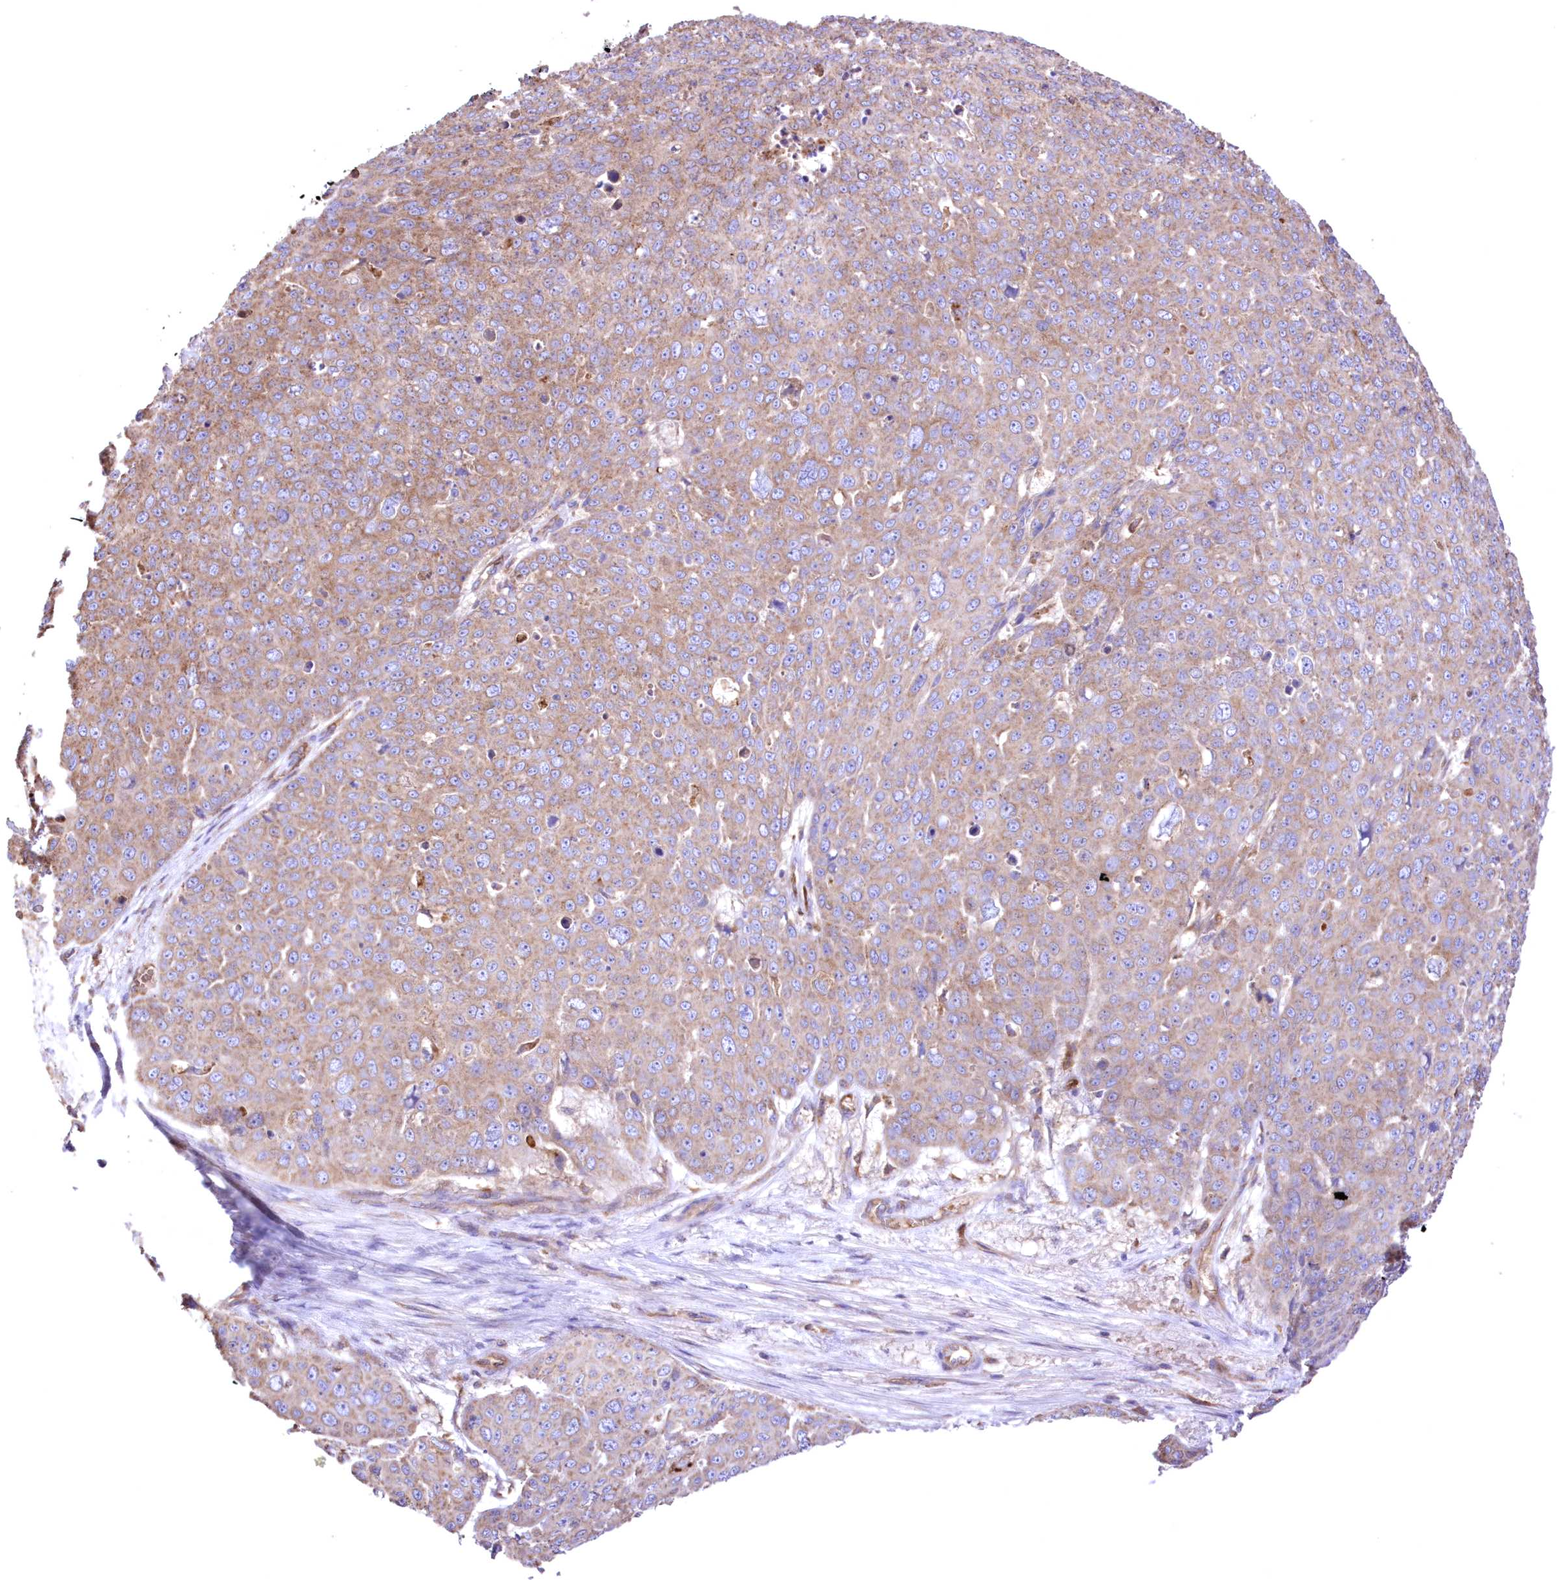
{"staining": {"intensity": "moderate", "quantity": ">75%", "location": "cytoplasmic/membranous"}, "tissue": "skin cancer", "cell_type": "Tumor cells", "image_type": "cancer", "snomed": [{"axis": "morphology", "description": "Squamous cell carcinoma, NOS"}, {"axis": "topography", "description": "Skin"}], "caption": "A photomicrograph of human skin cancer stained for a protein exhibits moderate cytoplasmic/membranous brown staining in tumor cells. (DAB (3,3'-diaminobenzidine) IHC with brightfield microscopy, high magnification).", "gene": "FCHO2", "patient": {"sex": "male", "age": 71}}